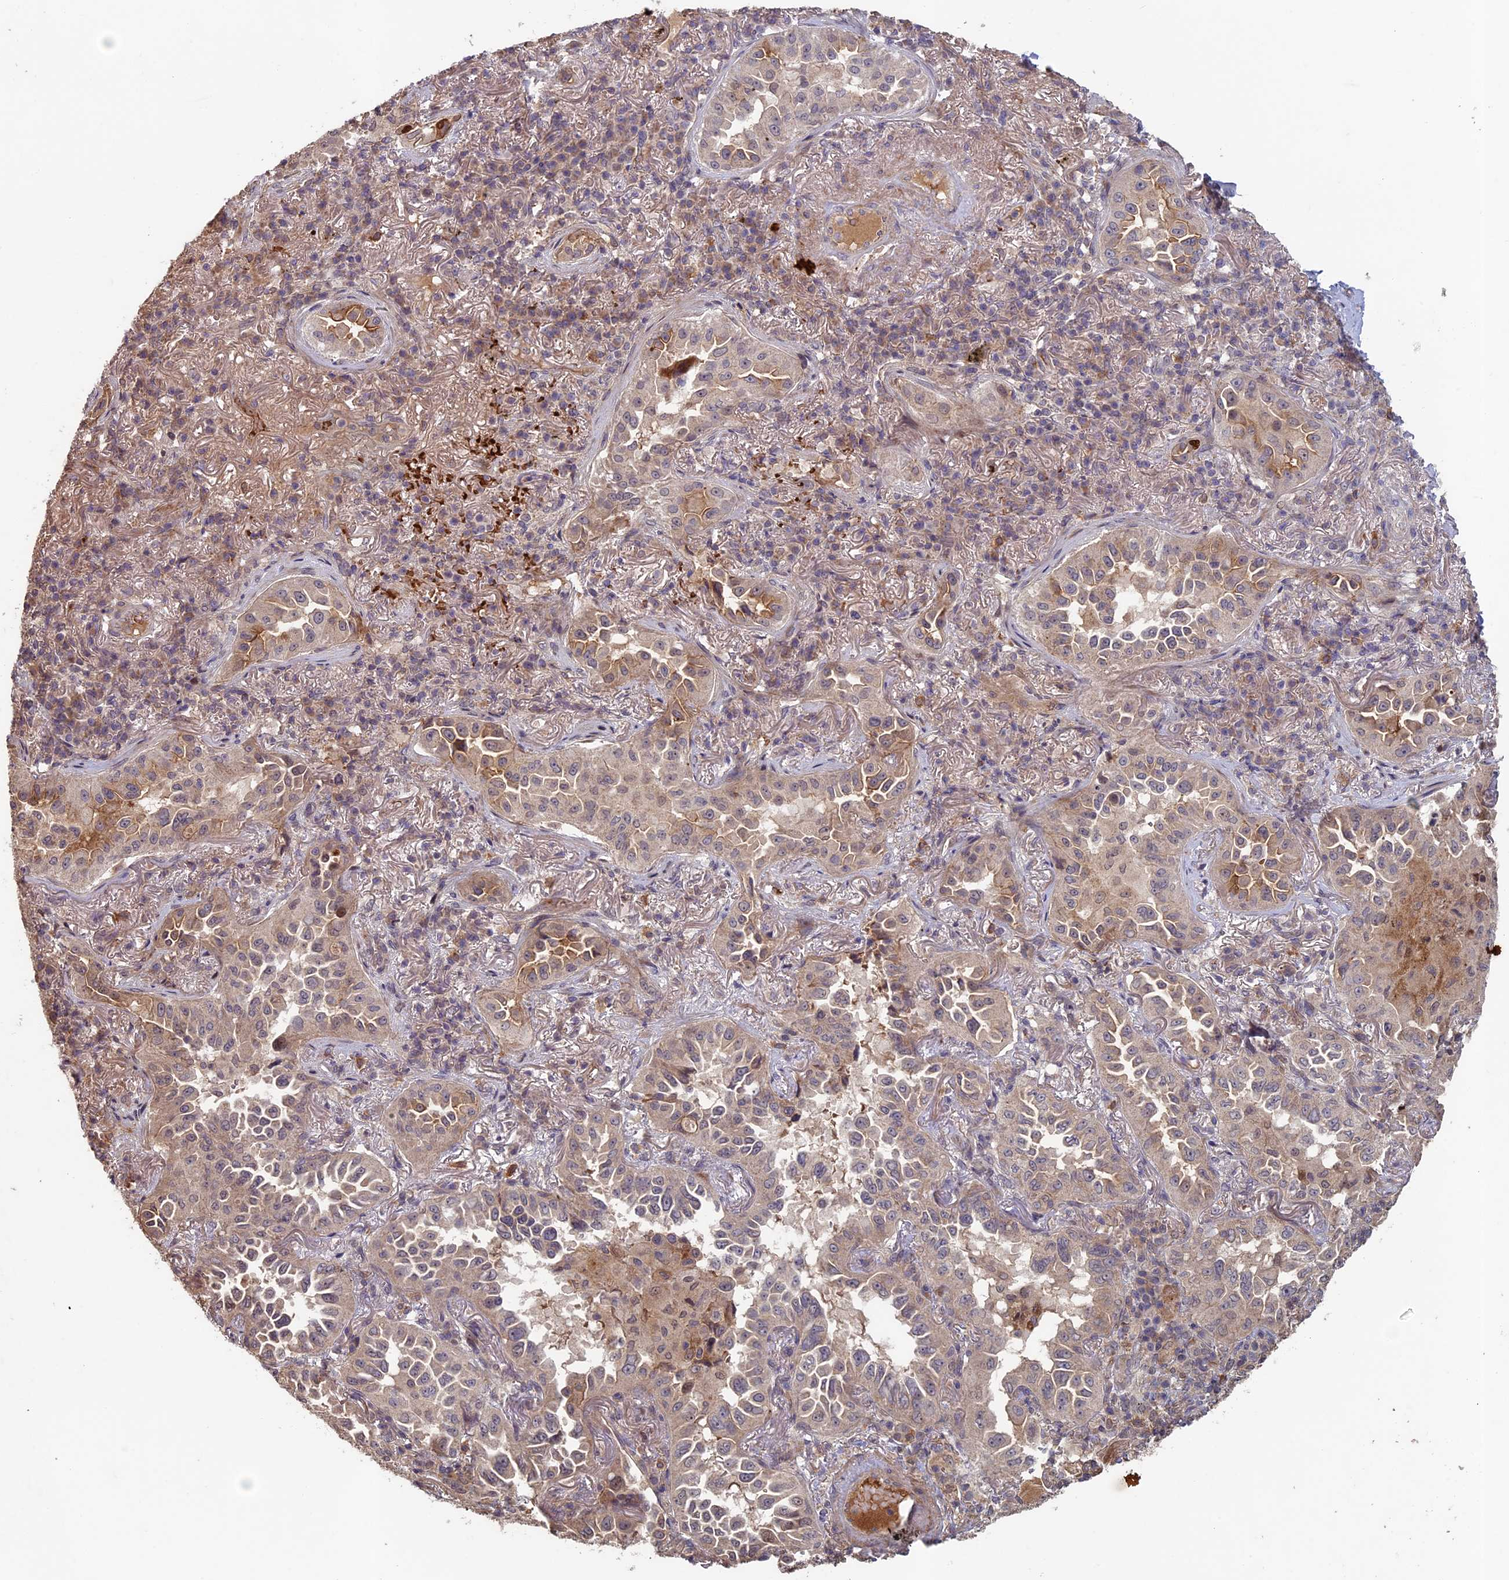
{"staining": {"intensity": "weak", "quantity": "<25%", "location": "cytoplasmic/membranous"}, "tissue": "lung cancer", "cell_type": "Tumor cells", "image_type": "cancer", "snomed": [{"axis": "morphology", "description": "Adenocarcinoma, NOS"}, {"axis": "topography", "description": "Lung"}], "caption": "A micrograph of human lung adenocarcinoma is negative for staining in tumor cells.", "gene": "RCCD1", "patient": {"sex": "female", "age": 69}}